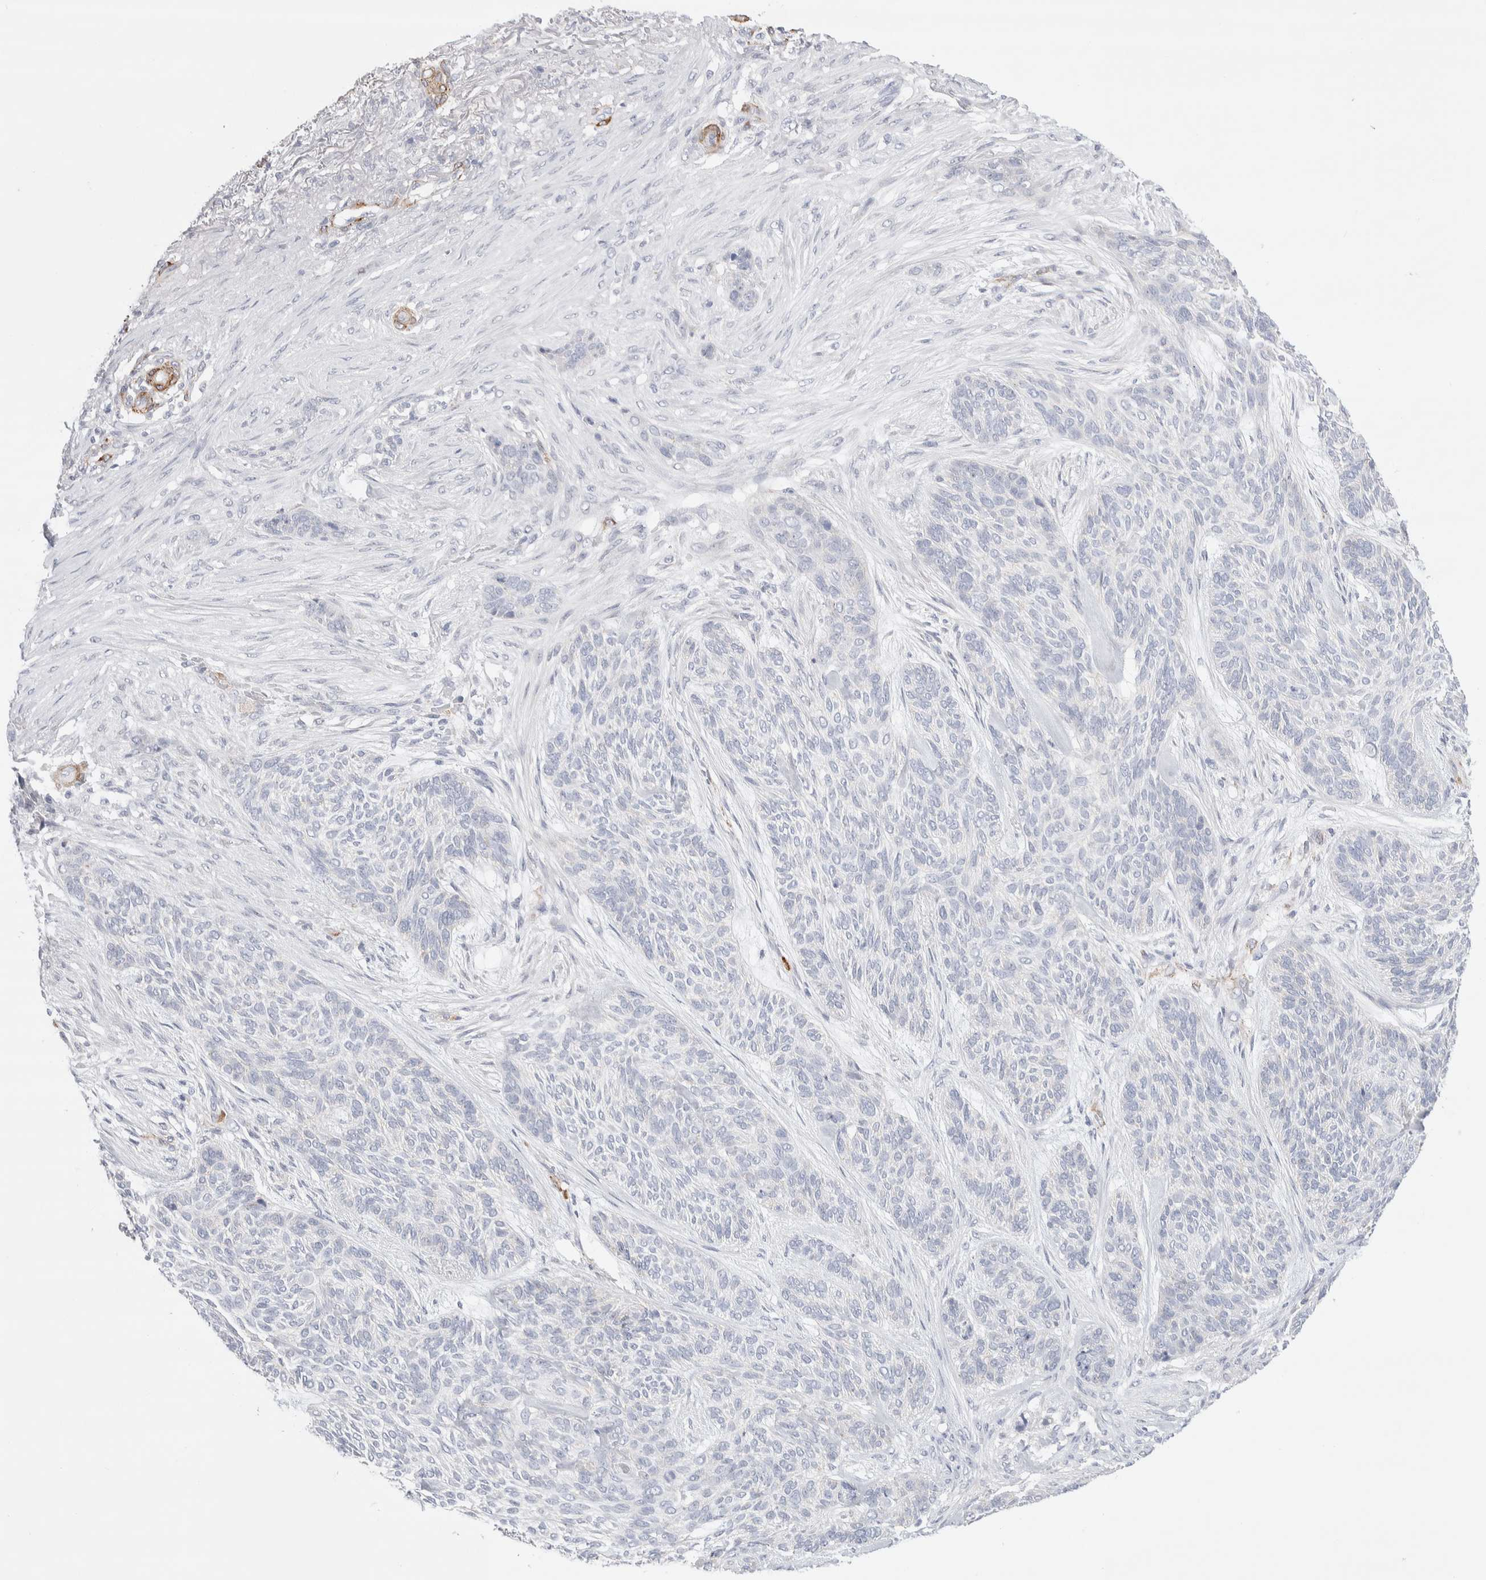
{"staining": {"intensity": "negative", "quantity": "none", "location": "none"}, "tissue": "skin cancer", "cell_type": "Tumor cells", "image_type": "cancer", "snomed": [{"axis": "morphology", "description": "Basal cell carcinoma"}, {"axis": "topography", "description": "Skin"}], "caption": "IHC micrograph of basal cell carcinoma (skin) stained for a protein (brown), which demonstrates no staining in tumor cells.", "gene": "SEPTIN4", "patient": {"sex": "male", "age": 55}}